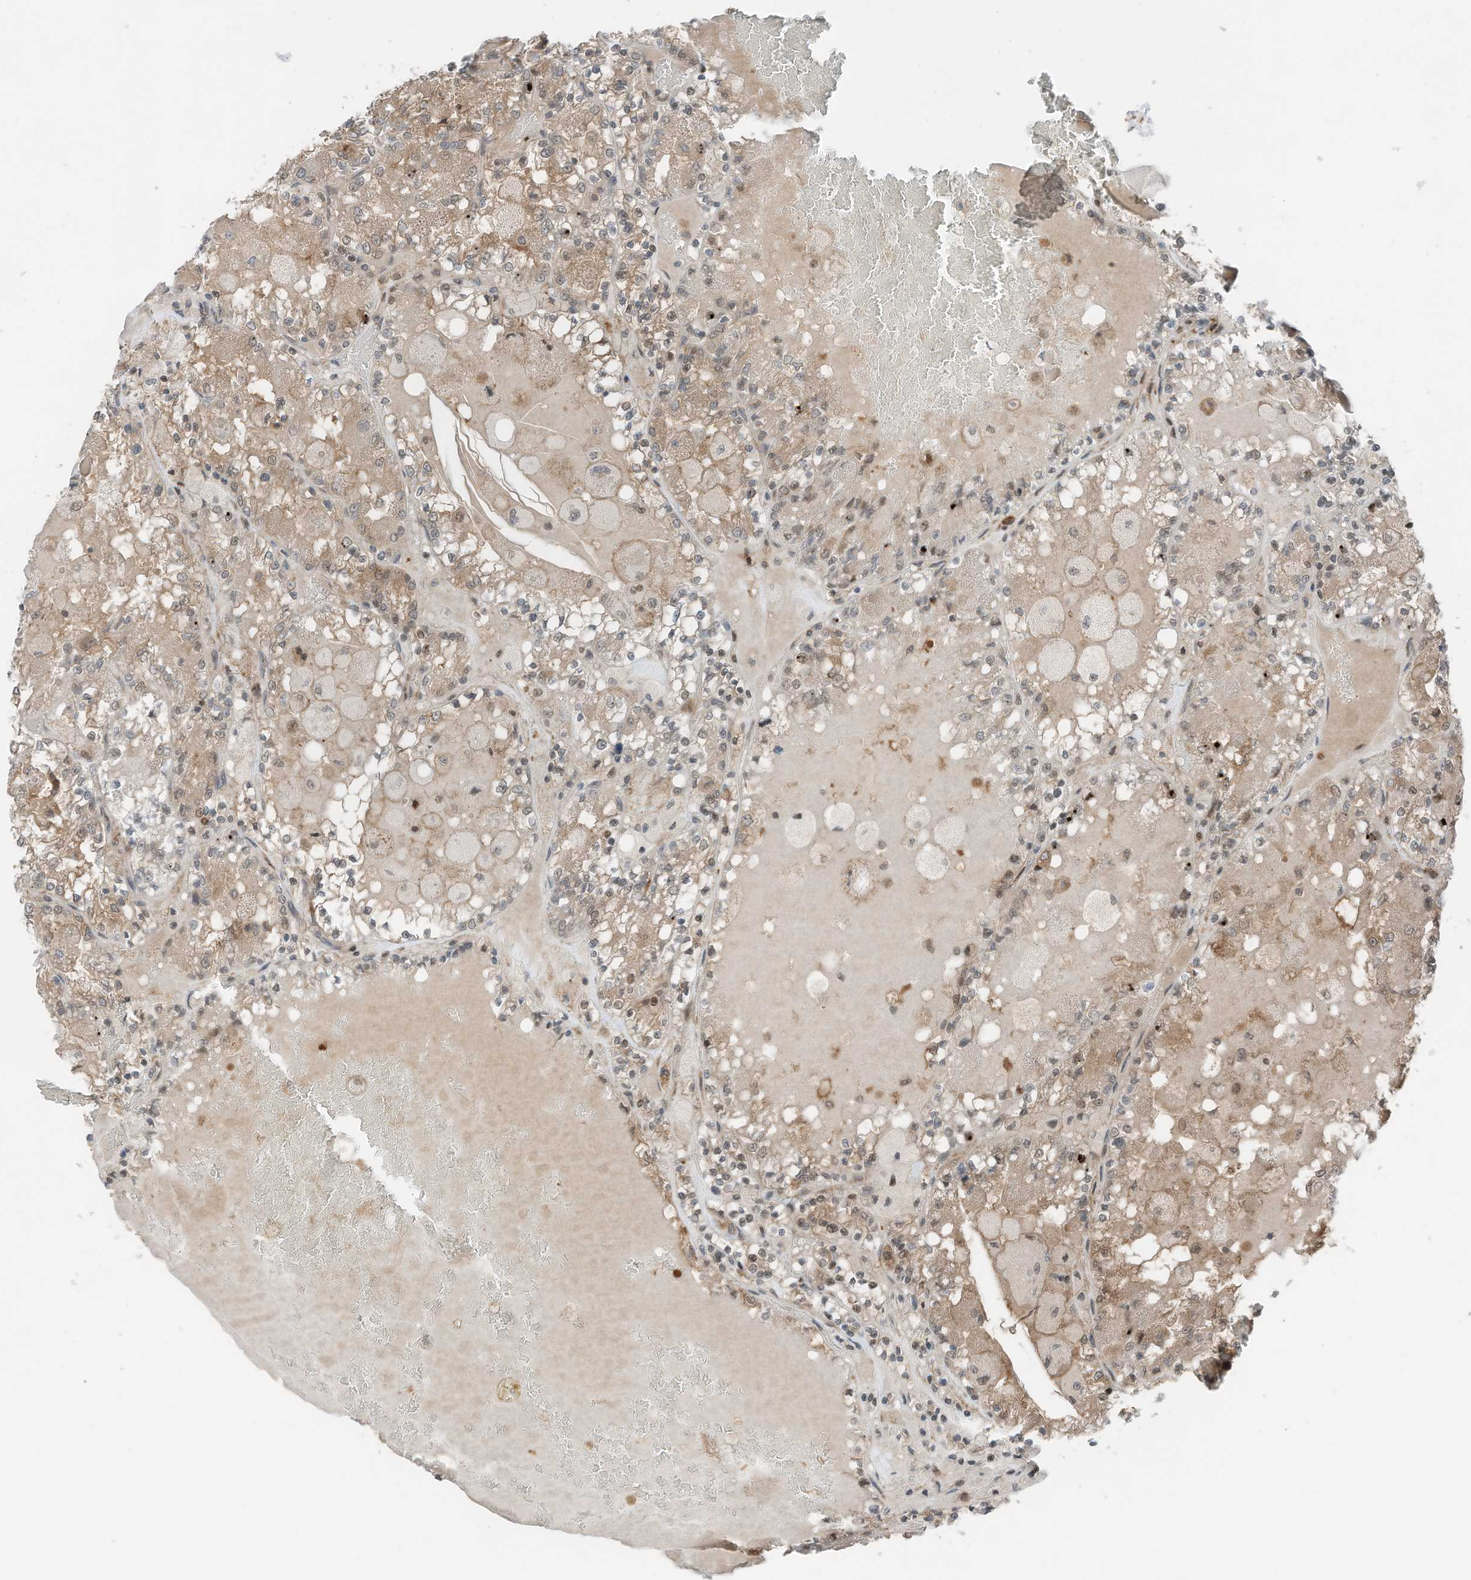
{"staining": {"intensity": "weak", "quantity": ">75%", "location": "cytoplasmic/membranous"}, "tissue": "renal cancer", "cell_type": "Tumor cells", "image_type": "cancer", "snomed": [{"axis": "morphology", "description": "Adenocarcinoma, NOS"}, {"axis": "topography", "description": "Kidney"}], "caption": "A brown stain labels weak cytoplasmic/membranous staining of a protein in human renal adenocarcinoma tumor cells.", "gene": "RMND1", "patient": {"sex": "female", "age": 56}}